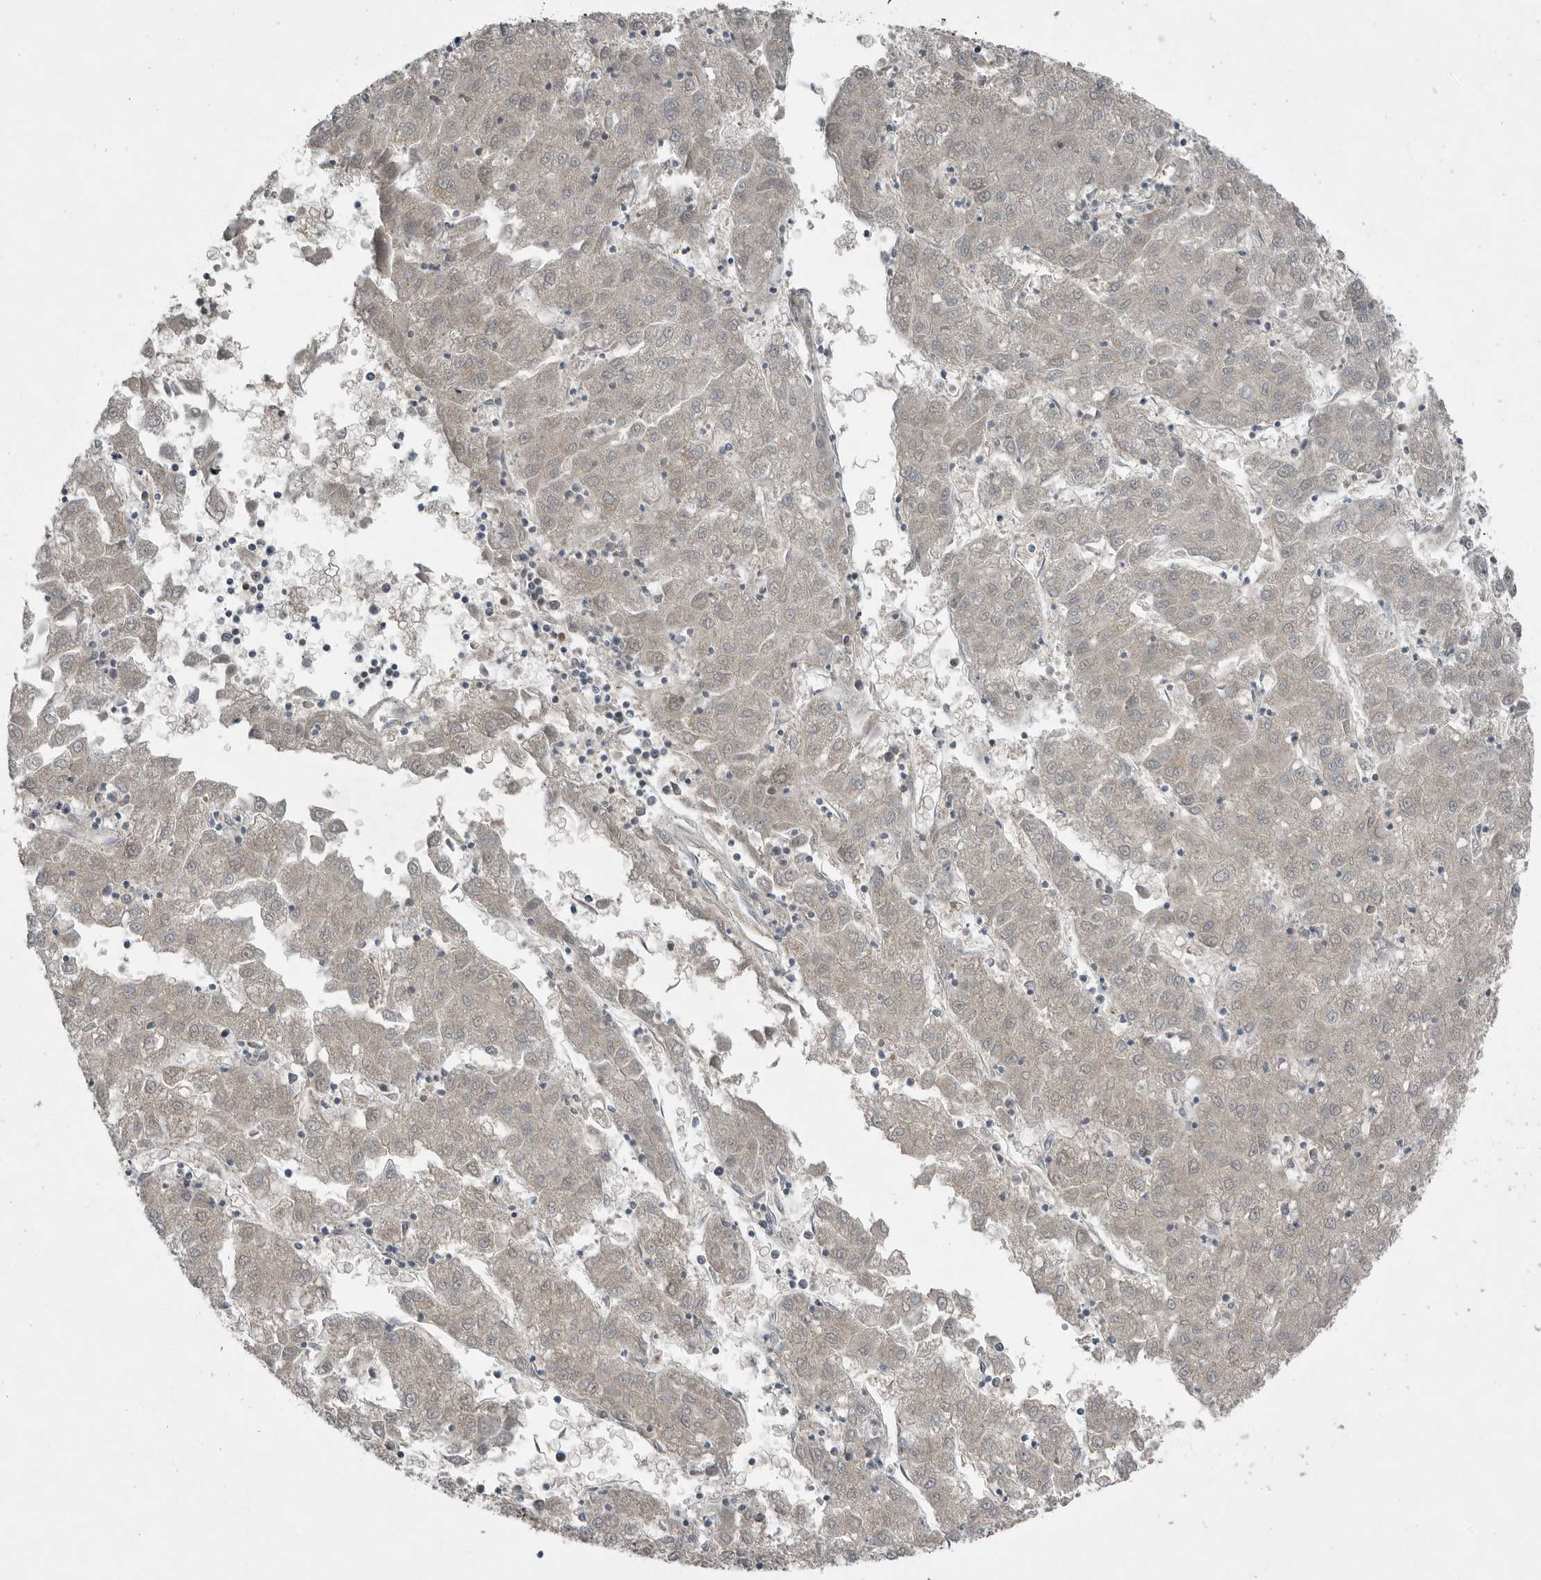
{"staining": {"intensity": "negative", "quantity": "none", "location": "none"}, "tissue": "liver cancer", "cell_type": "Tumor cells", "image_type": "cancer", "snomed": [{"axis": "morphology", "description": "Carcinoma, Hepatocellular, NOS"}, {"axis": "topography", "description": "Liver"}], "caption": "The image exhibits no staining of tumor cells in hepatocellular carcinoma (liver).", "gene": "MFAP3L", "patient": {"sex": "male", "age": 72}}